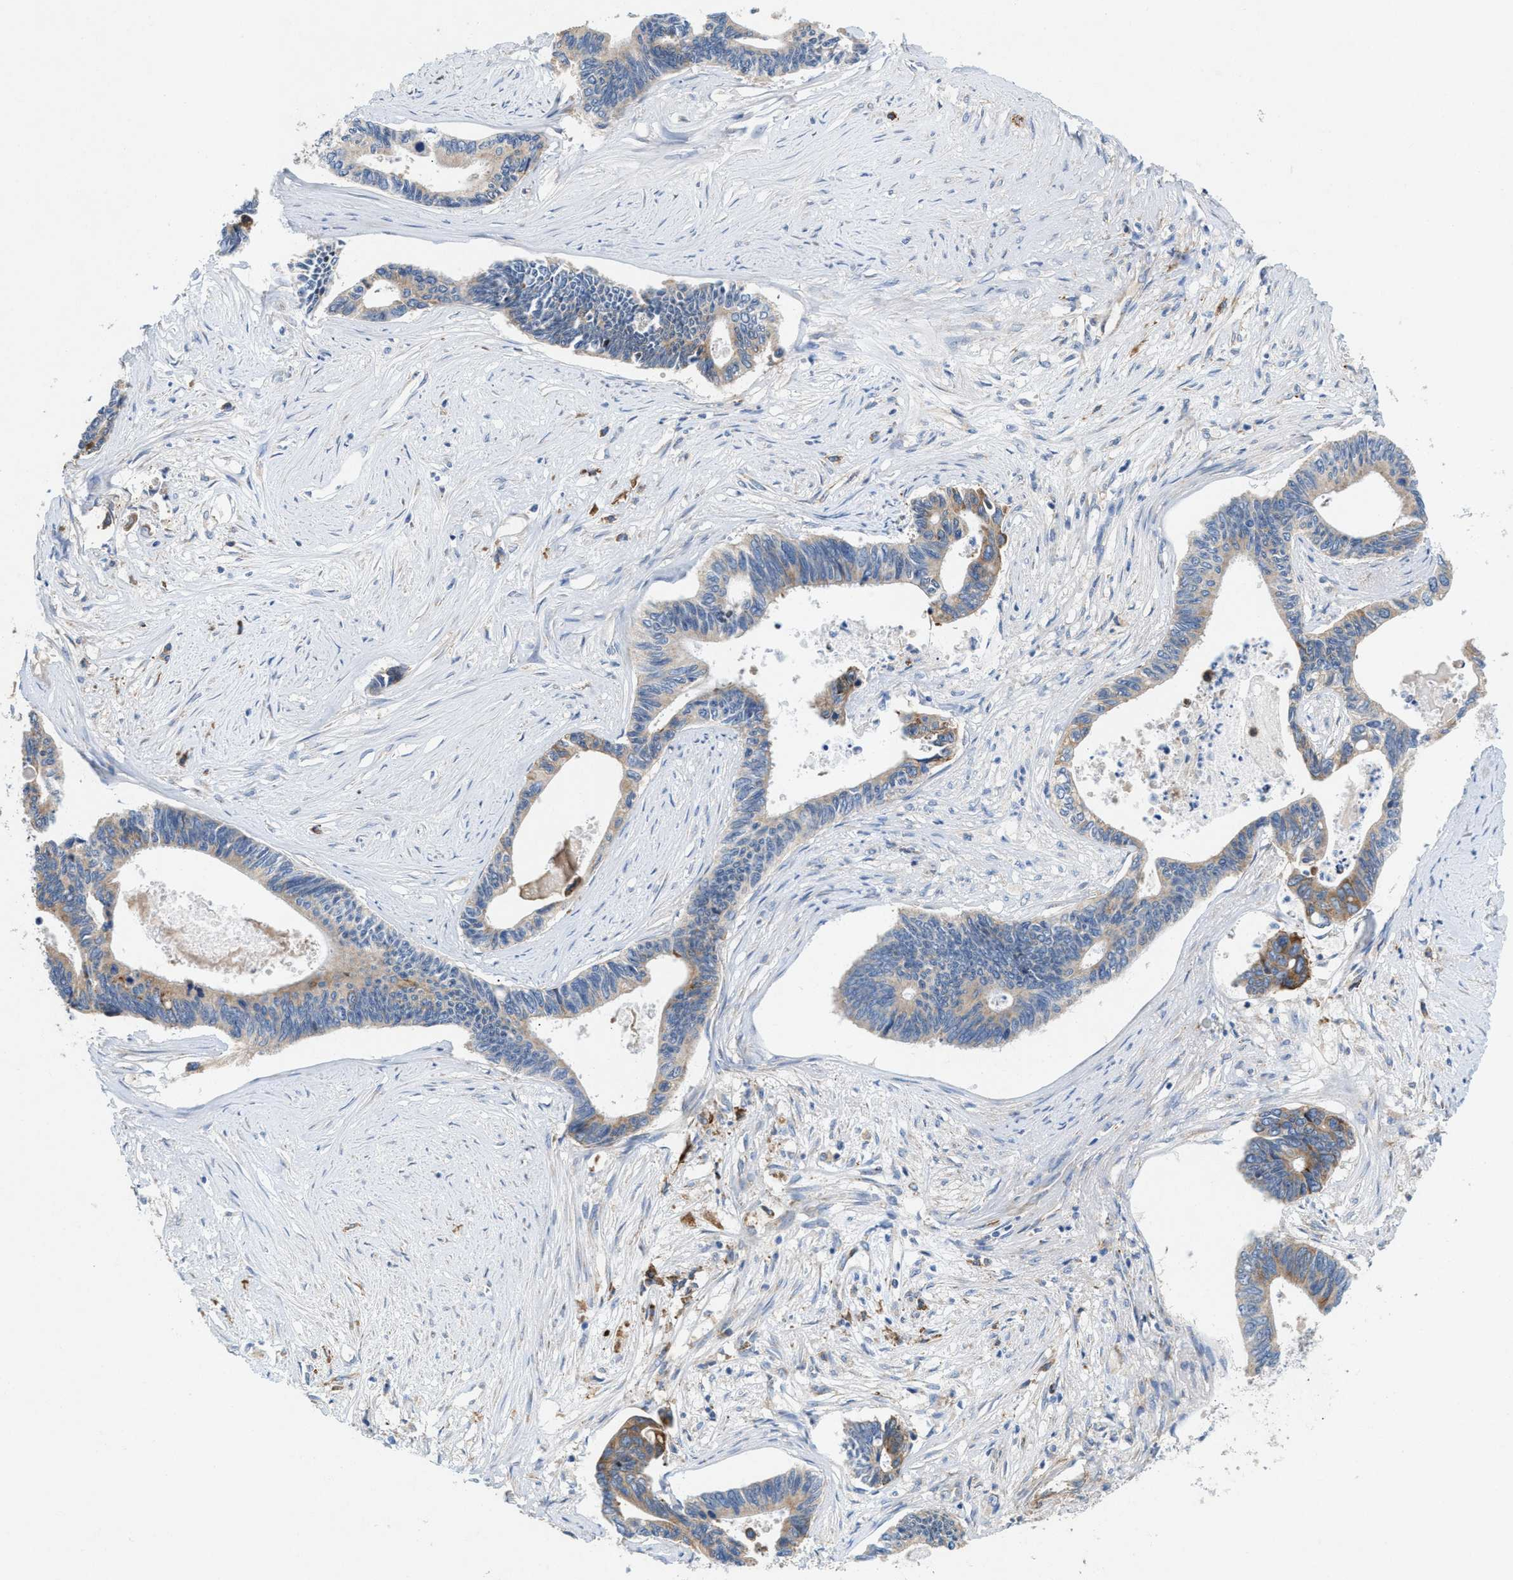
{"staining": {"intensity": "weak", "quantity": "25%-75%", "location": "cytoplasmic/membranous"}, "tissue": "pancreatic cancer", "cell_type": "Tumor cells", "image_type": "cancer", "snomed": [{"axis": "morphology", "description": "Adenocarcinoma, NOS"}, {"axis": "topography", "description": "Pancreas"}], "caption": "Tumor cells show low levels of weak cytoplasmic/membranous staining in about 25%-75% of cells in pancreatic cancer (adenocarcinoma). (DAB IHC, brown staining for protein, blue staining for nuclei).", "gene": "DYNC2I1", "patient": {"sex": "female", "age": 70}}